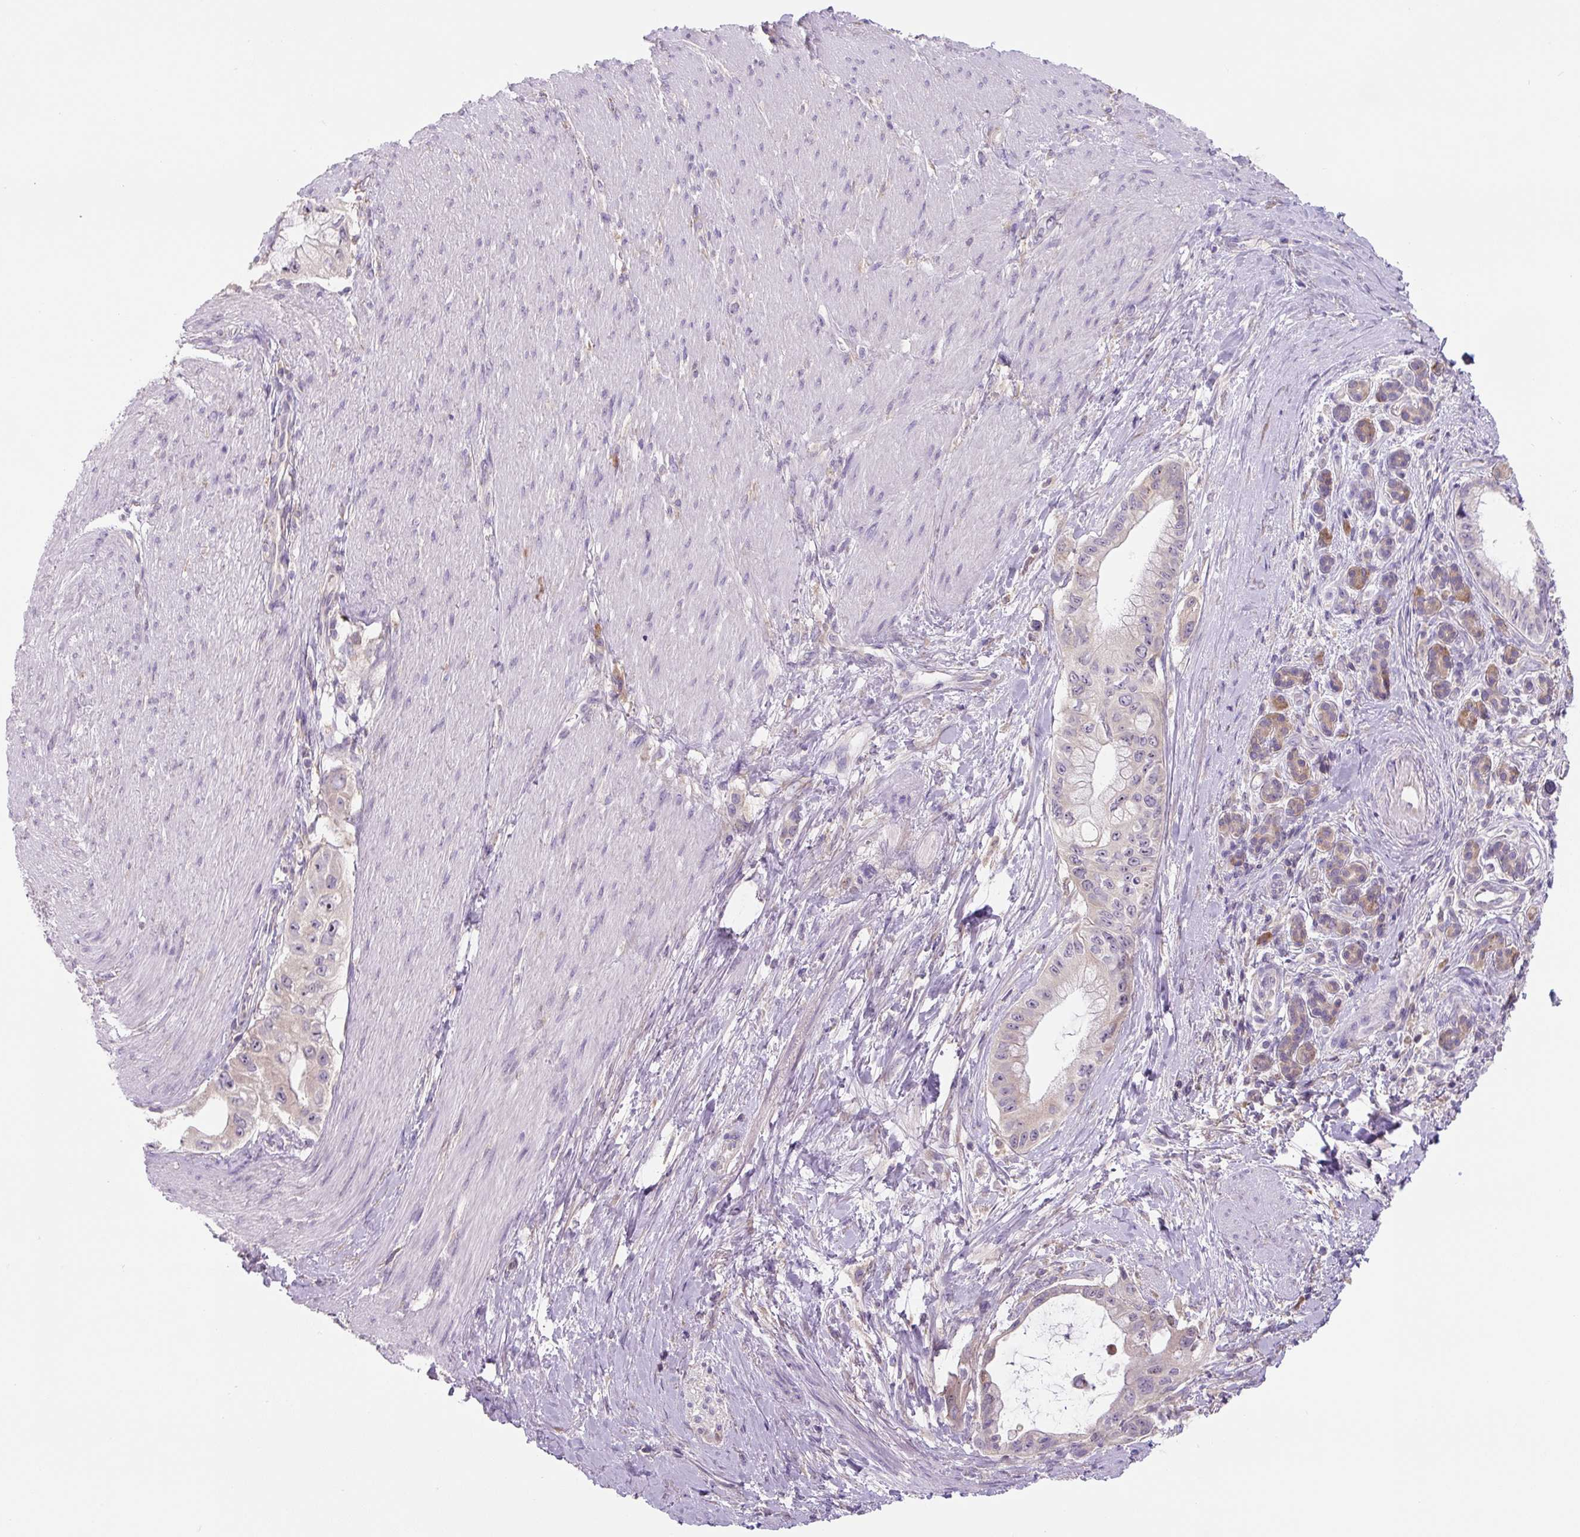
{"staining": {"intensity": "negative", "quantity": "none", "location": "none"}, "tissue": "pancreatic cancer", "cell_type": "Tumor cells", "image_type": "cancer", "snomed": [{"axis": "morphology", "description": "Adenocarcinoma, NOS"}, {"axis": "topography", "description": "Pancreas"}], "caption": "The immunohistochemistry micrograph has no significant staining in tumor cells of pancreatic cancer (adenocarcinoma) tissue.", "gene": "FZD5", "patient": {"sex": "male", "age": 48}}